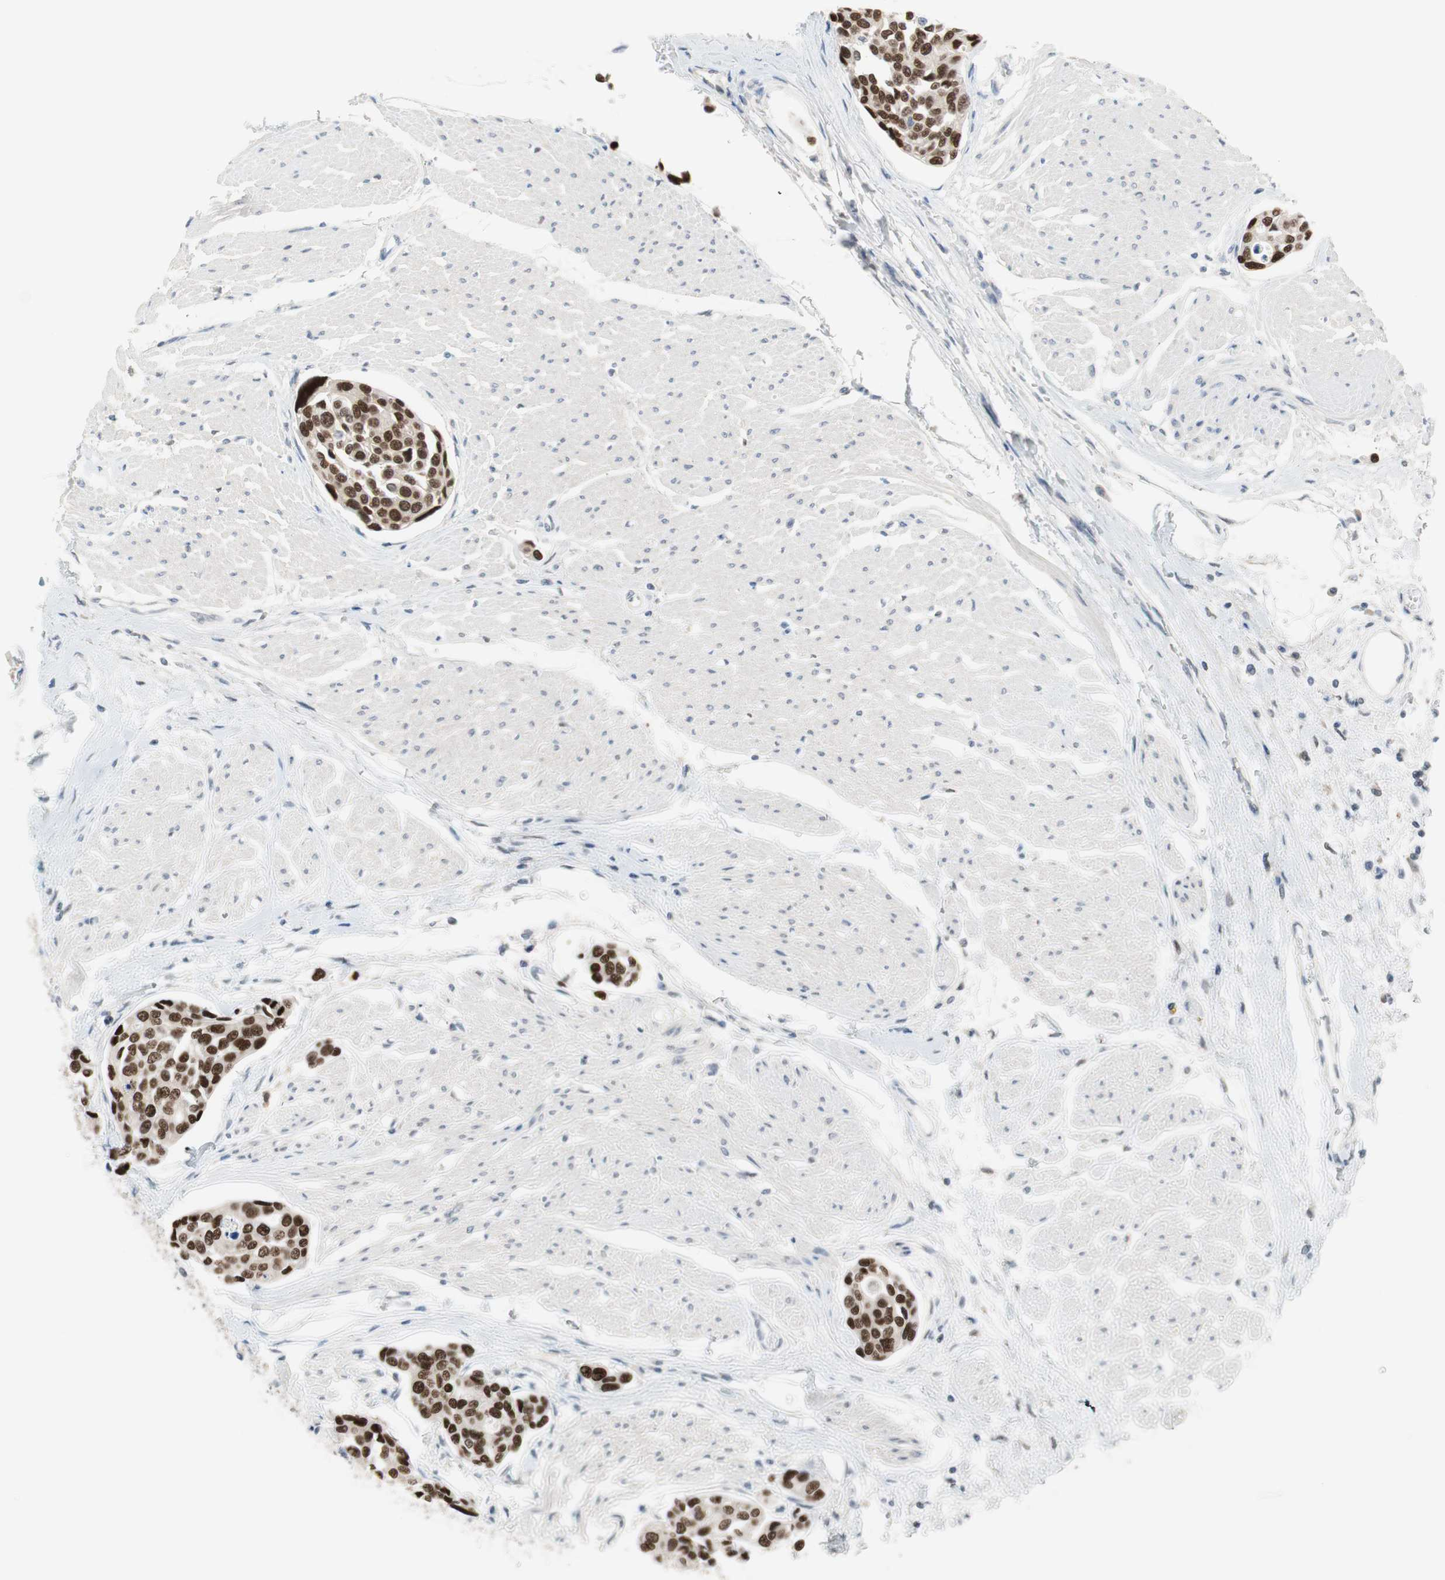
{"staining": {"intensity": "strong", "quantity": ">75%", "location": "nuclear"}, "tissue": "urothelial cancer", "cell_type": "Tumor cells", "image_type": "cancer", "snomed": [{"axis": "morphology", "description": "Urothelial carcinoma, High grade"}, {"axis": "topography", "description": "Urinary bladder"}], "caption": "Protein staining reveals strong nuclear positivity in about >75% of tumor cells in high-grade urothelial carcinoma. (brown staining indicates protein expression, while blue staining denotes nuclei).", "gene": "GRHL1", "patient": {"sex": "male", "age": 78}}